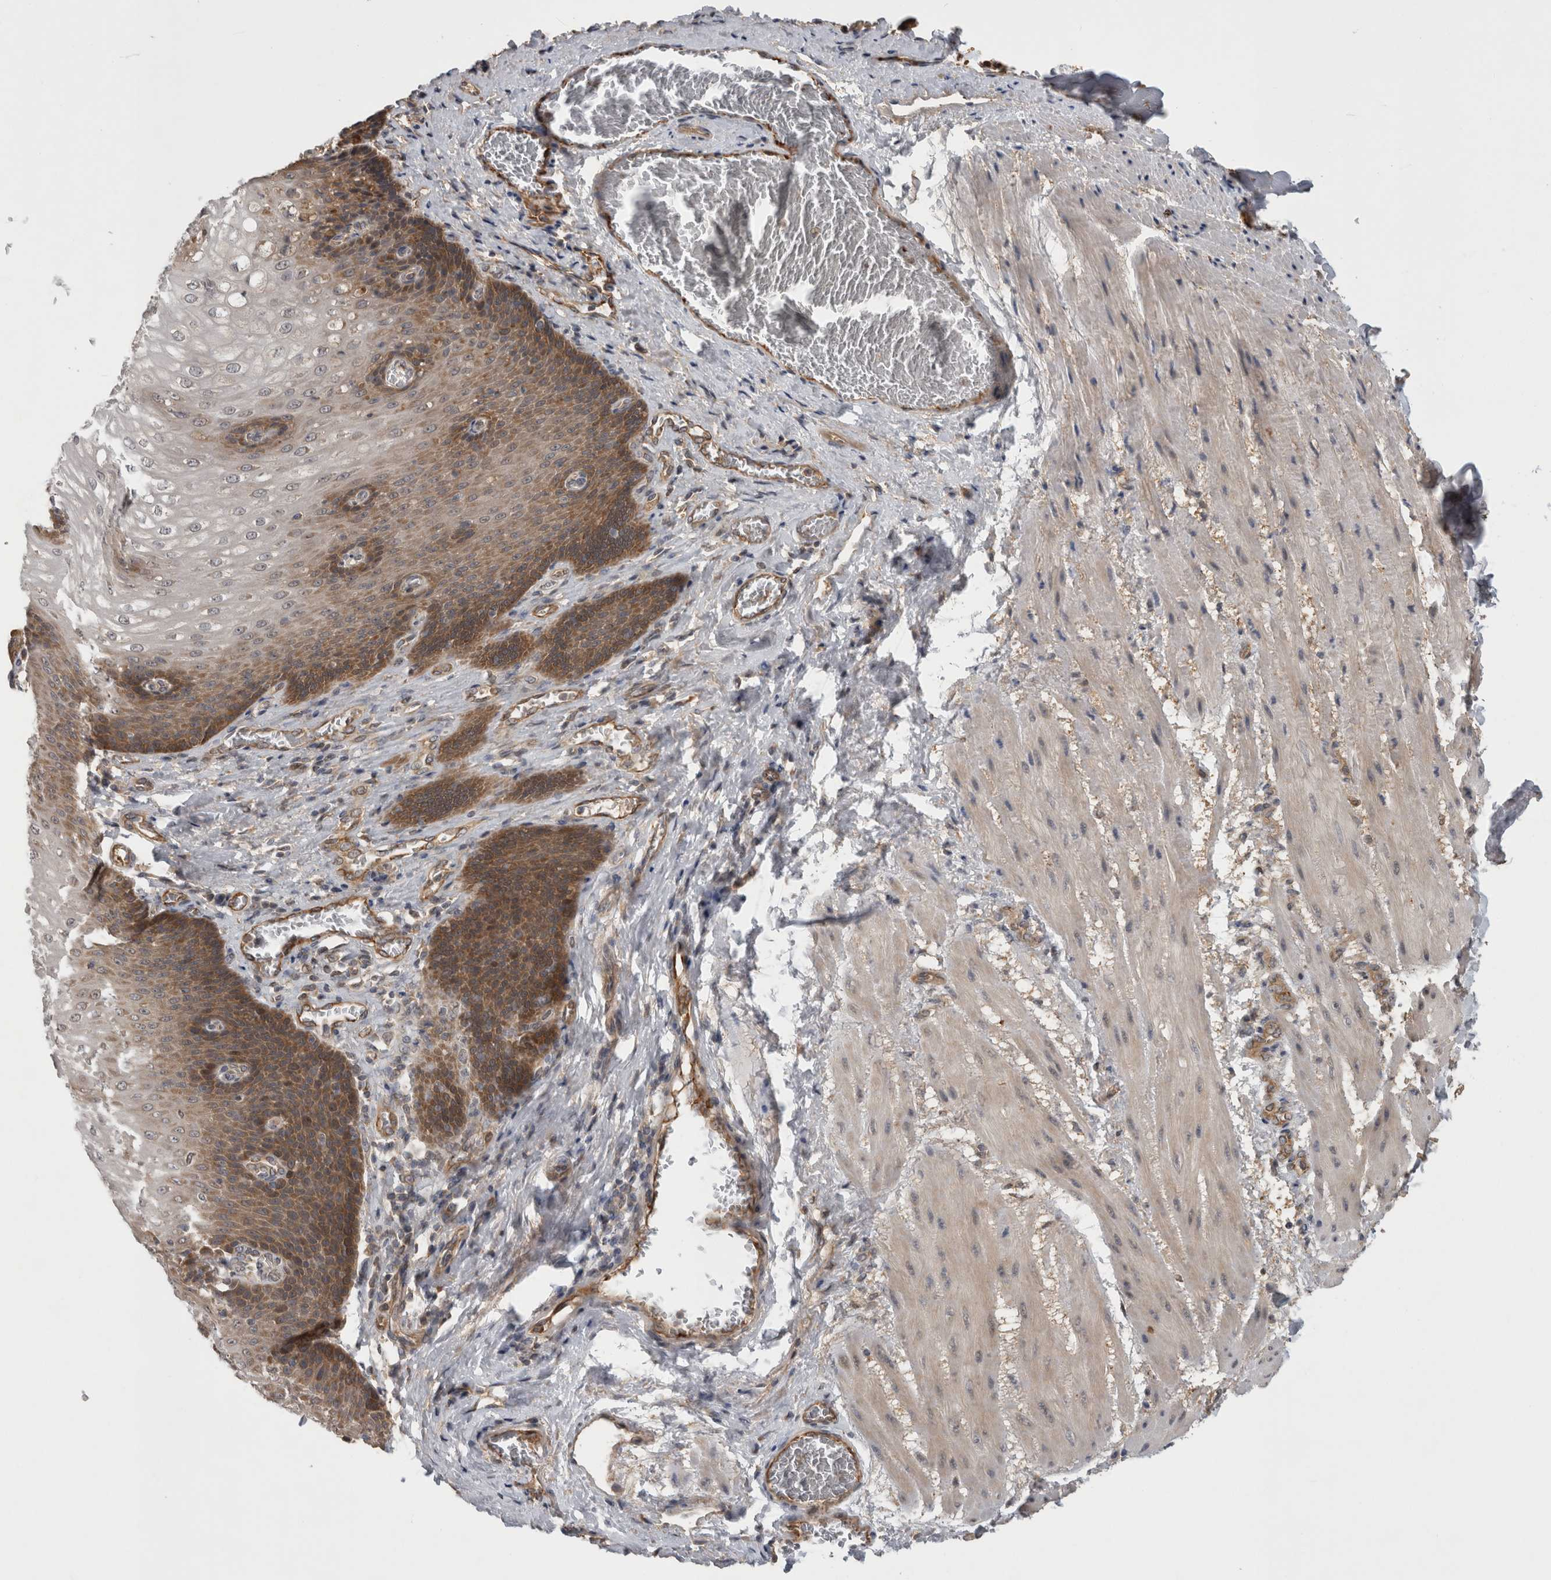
{"staining": {"intensity": "moderate", "quantity": "25%-75%", "location": "cytoplasmic/membranous"}, "tissue": "esophagus", "cell_type": "Squamous epithelial cells", "image_type": "normal", "snomed": [{"axis": "morphology", "description": "Normal tissue, NOS"}, {"axis": "topography", "description": "Esophagus"}], "caption": "This photomicrograph exhibits immunohistochemistry (IHC) staining of unremarkable human esophagus, with medium moderate cytoplasmic/membranous positivity in about 25%-75% of squamous epithelial cells.", "gene": "TRMT61B", "patient": {"sex": "male", "age": 48}}